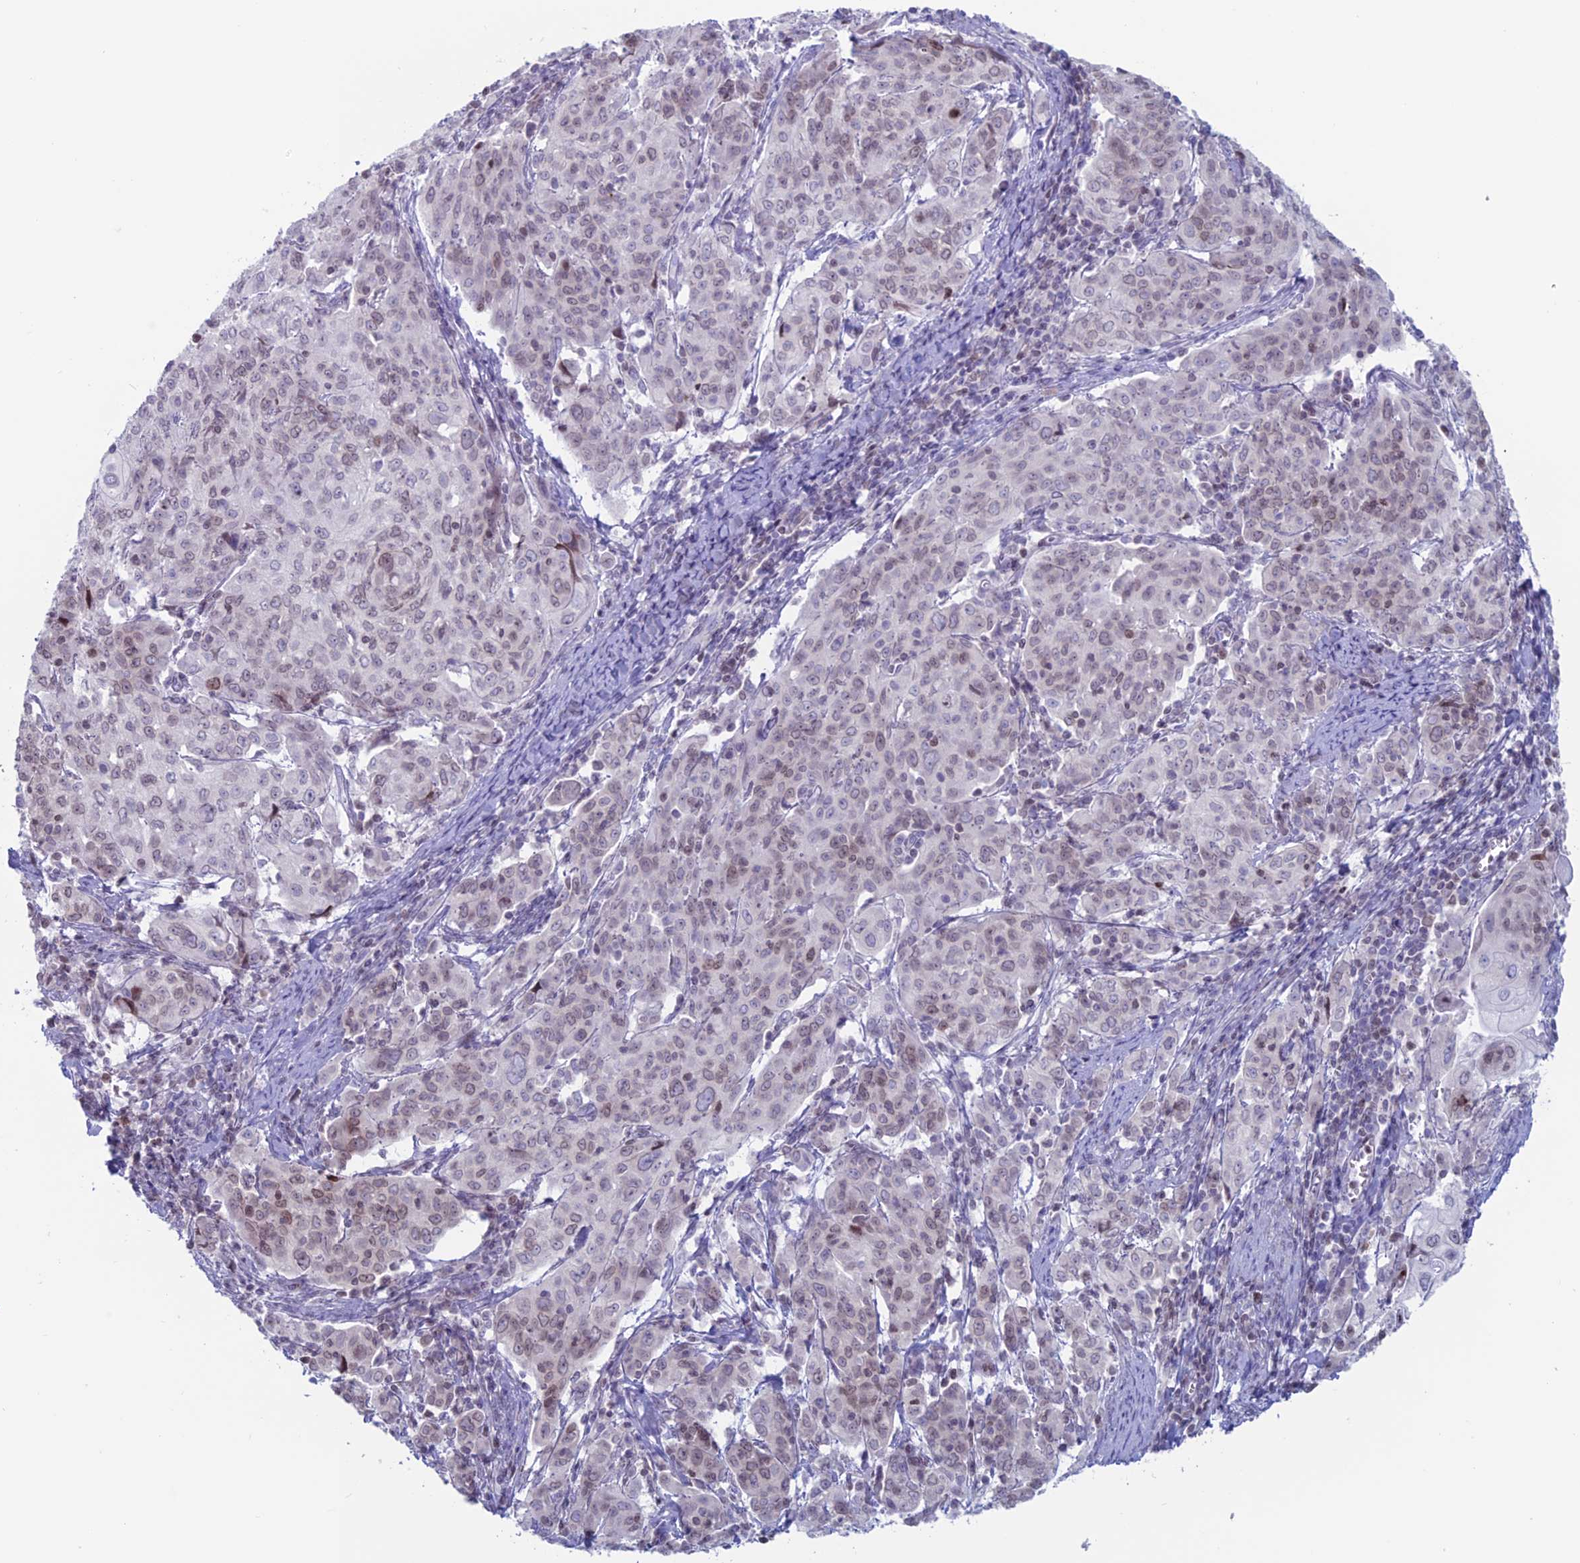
{"staining": {"intensity": "weak", "quantity": "<25%", "location": "nuclear"}, "tissue": "cervical cancer", "cell_type": "Tumor cells", "image_type": "cancer", "snomed": [{"axis": "morphology", "description": "Squamous cell carcinoma, NOS"}, {"axis": "topography", "description": "Cervix"}], "caption": "An immunohistochemistry photomicrograph of cervical cancer (squamous cell carcinoma) is shown. There is no staining in tumor cells of cervical cancer (squamous cell carcinoma).", "gene": "CERS6", "patient": {"sex": "female", "age": 67}}